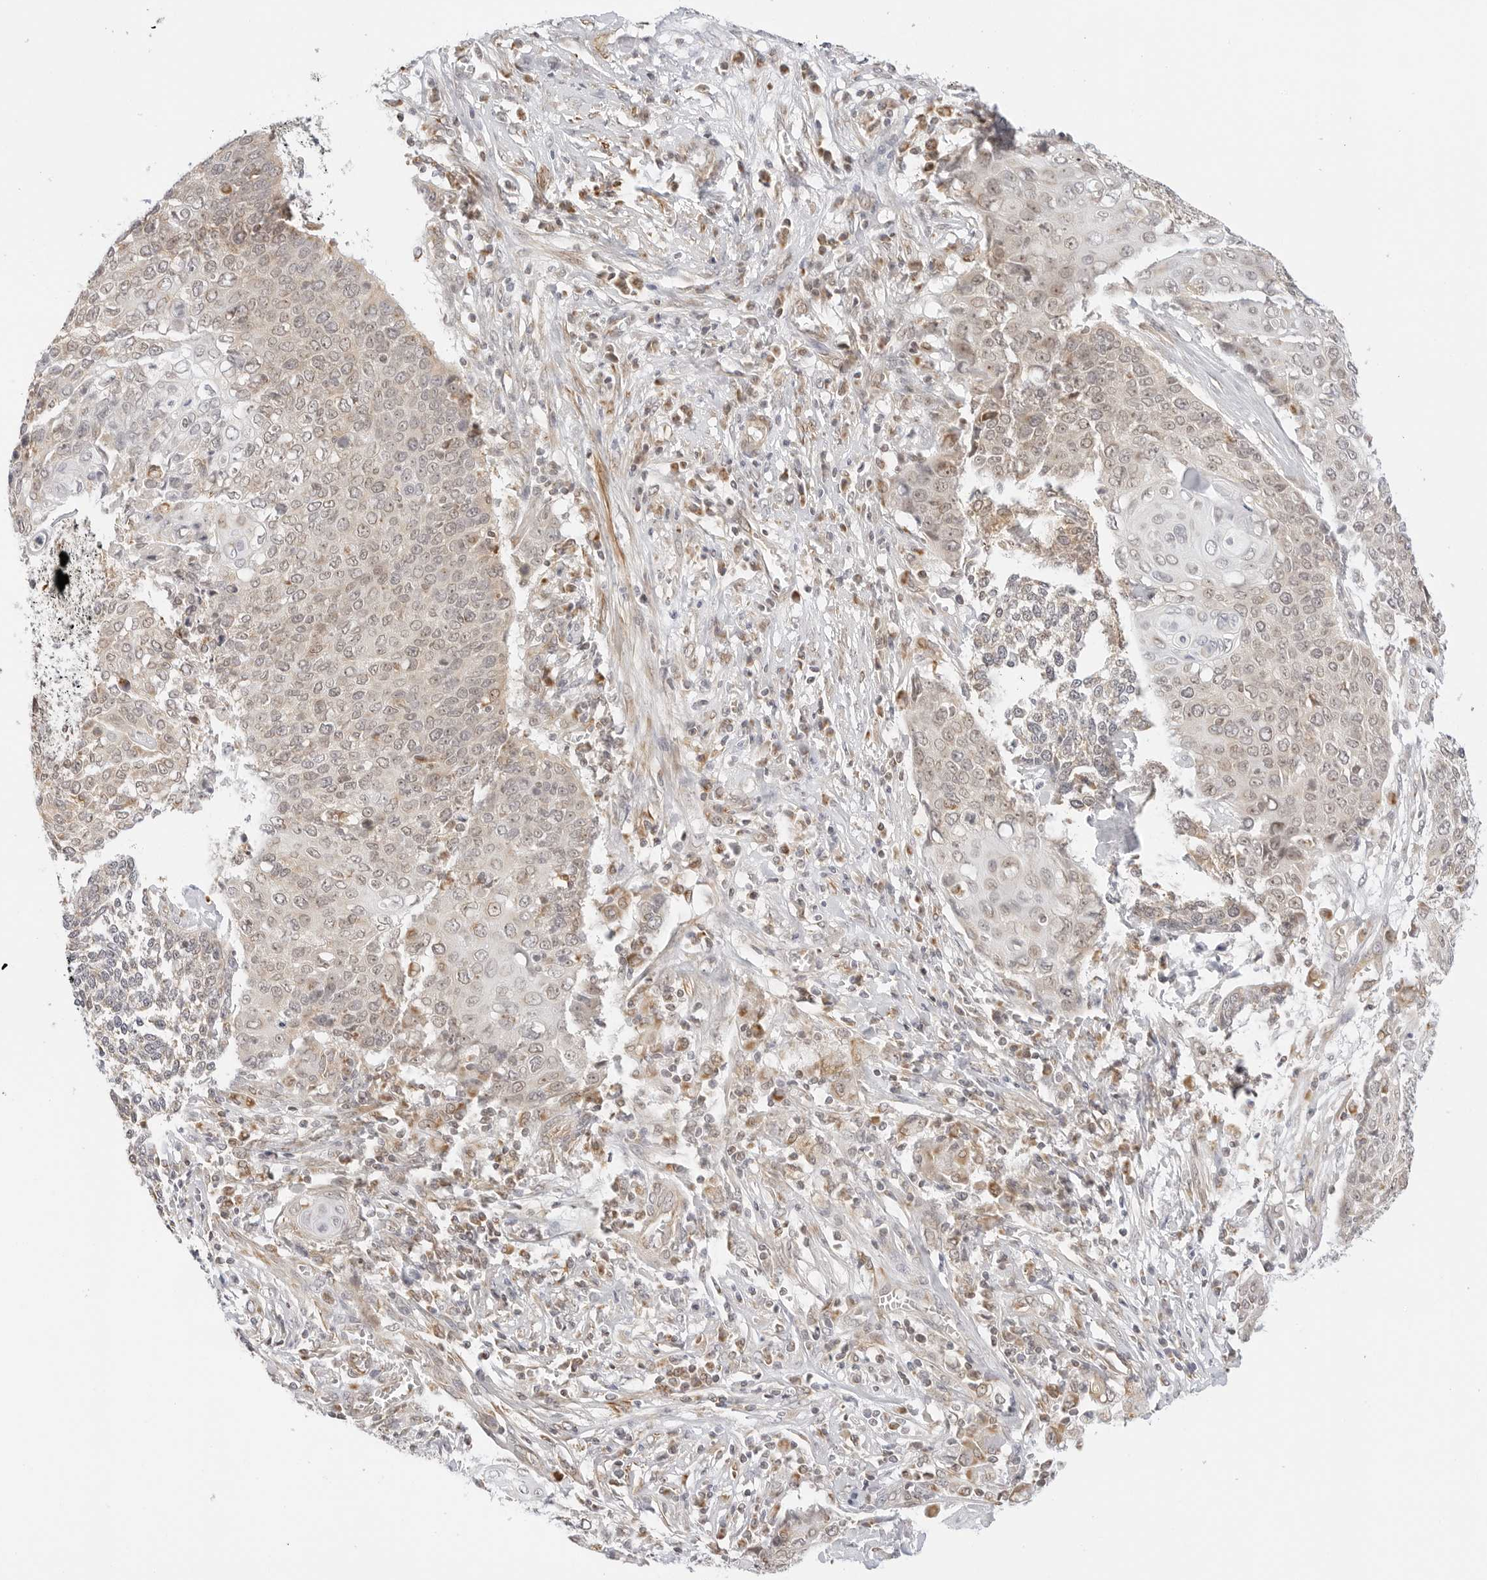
{"staining": {"intensity": "weak", "quantity": ">75%", "location": "cytoplasmic/membranous,nuclear"}, "tissue": "cervical cancer", "cell_type": "Tumor cells", "image_type": "cancer", "snomed": [{"axis": "morphology", "description": "Squamous cell carcinoma, NOS"}, {"axis": "topography", "description": "Cervix"}], "caption": "An image showing weak cytoplasmic/membranous and nuclear expression in about >75% of tumor cells in squamous cell carcinoma (cervical), as visualized by brown immunohistochemical staining.", "gene": "GORAB", "patient": {"sex": "female", "age": 39}}